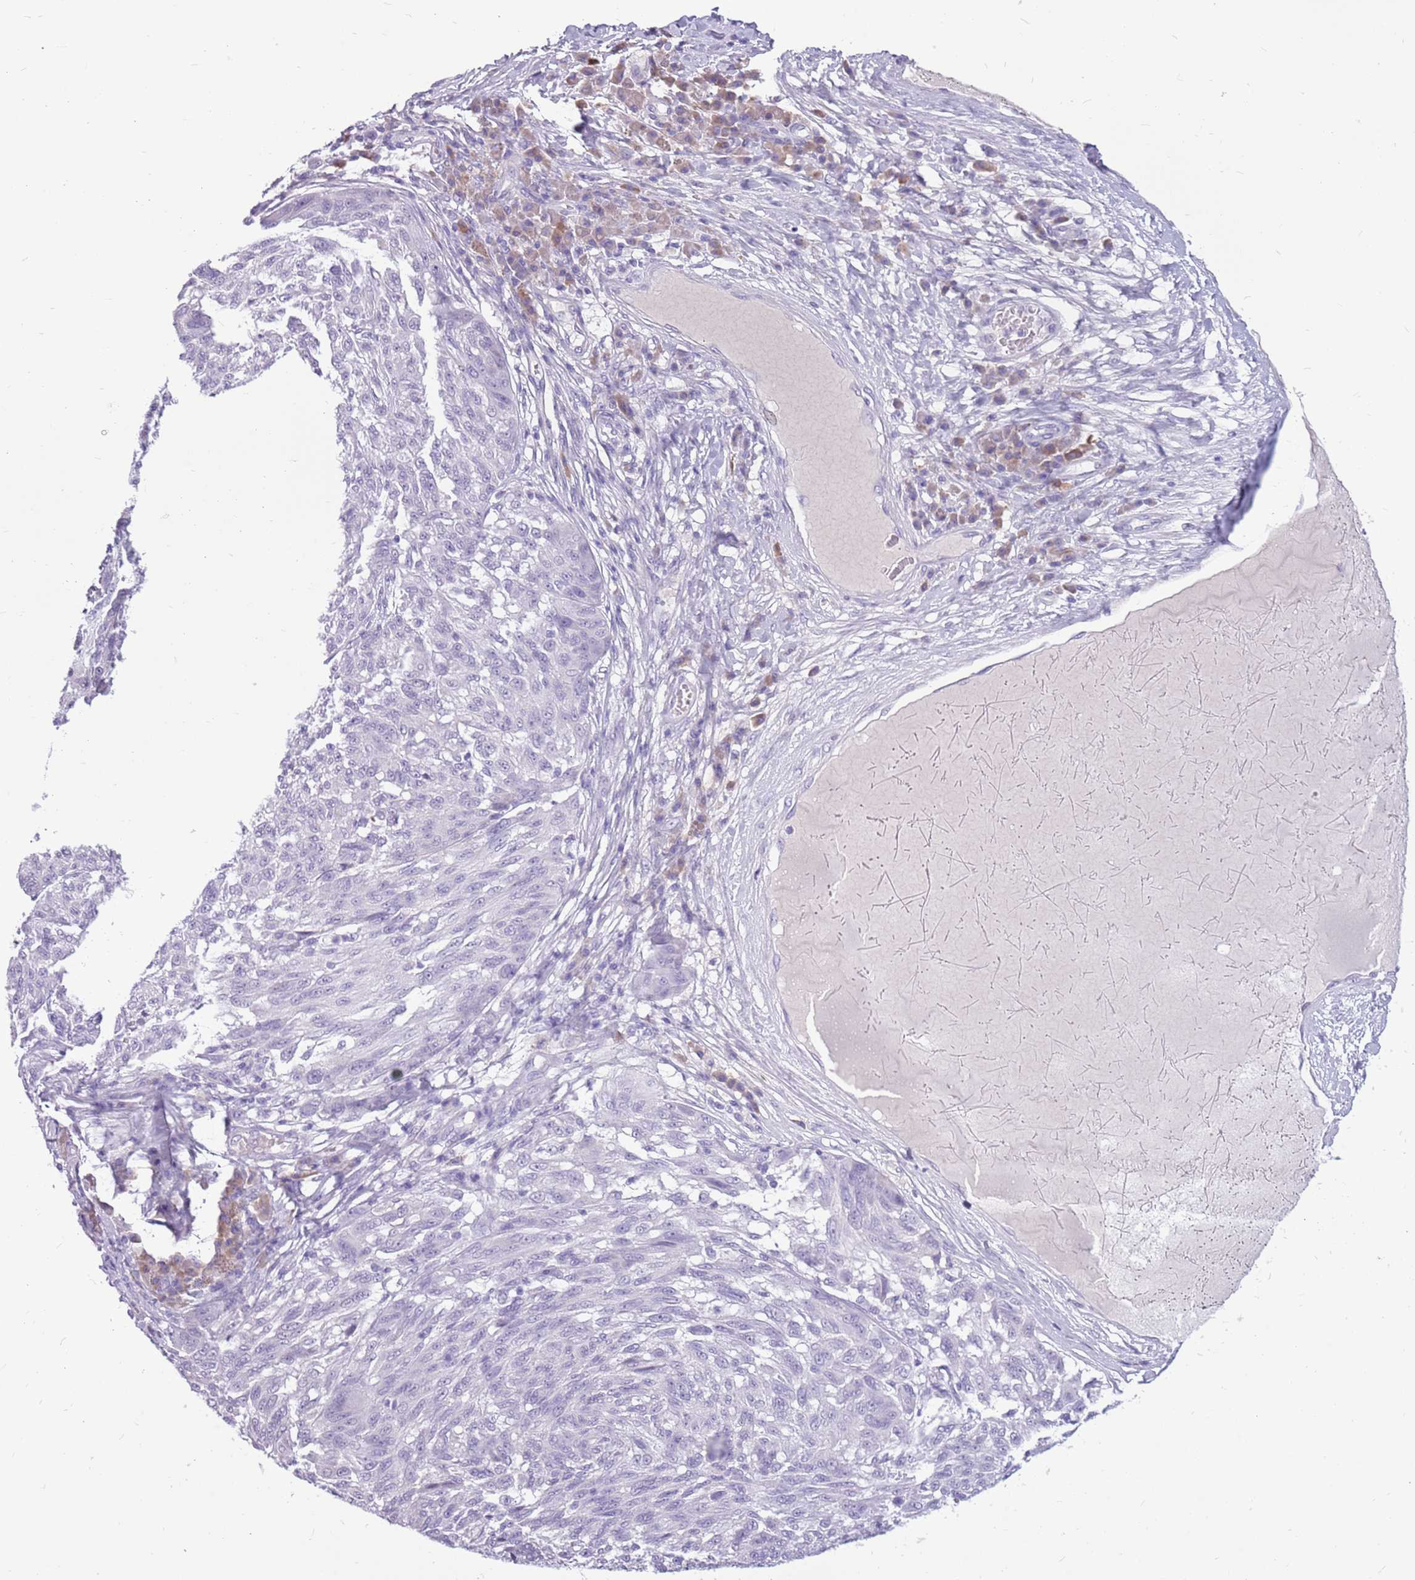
{"staining": {"intensity": "negative", "quantity": "none", "location": "none"}, "tissue": "melanoma", "cell_type": "Tumor cells", "image_type": "cancer", "snomed": [{"axis": "morphology", "description": "Malignant melanoma, NOS"}, {"axis": "topography", "description": "Skin"}], "caption": "DAB immunohistochemical staining of malignant melanoma displays no significant positivity in tumor cells.", "gene": "ZNF425", "patient": {"sex": "male", "age": 53}}